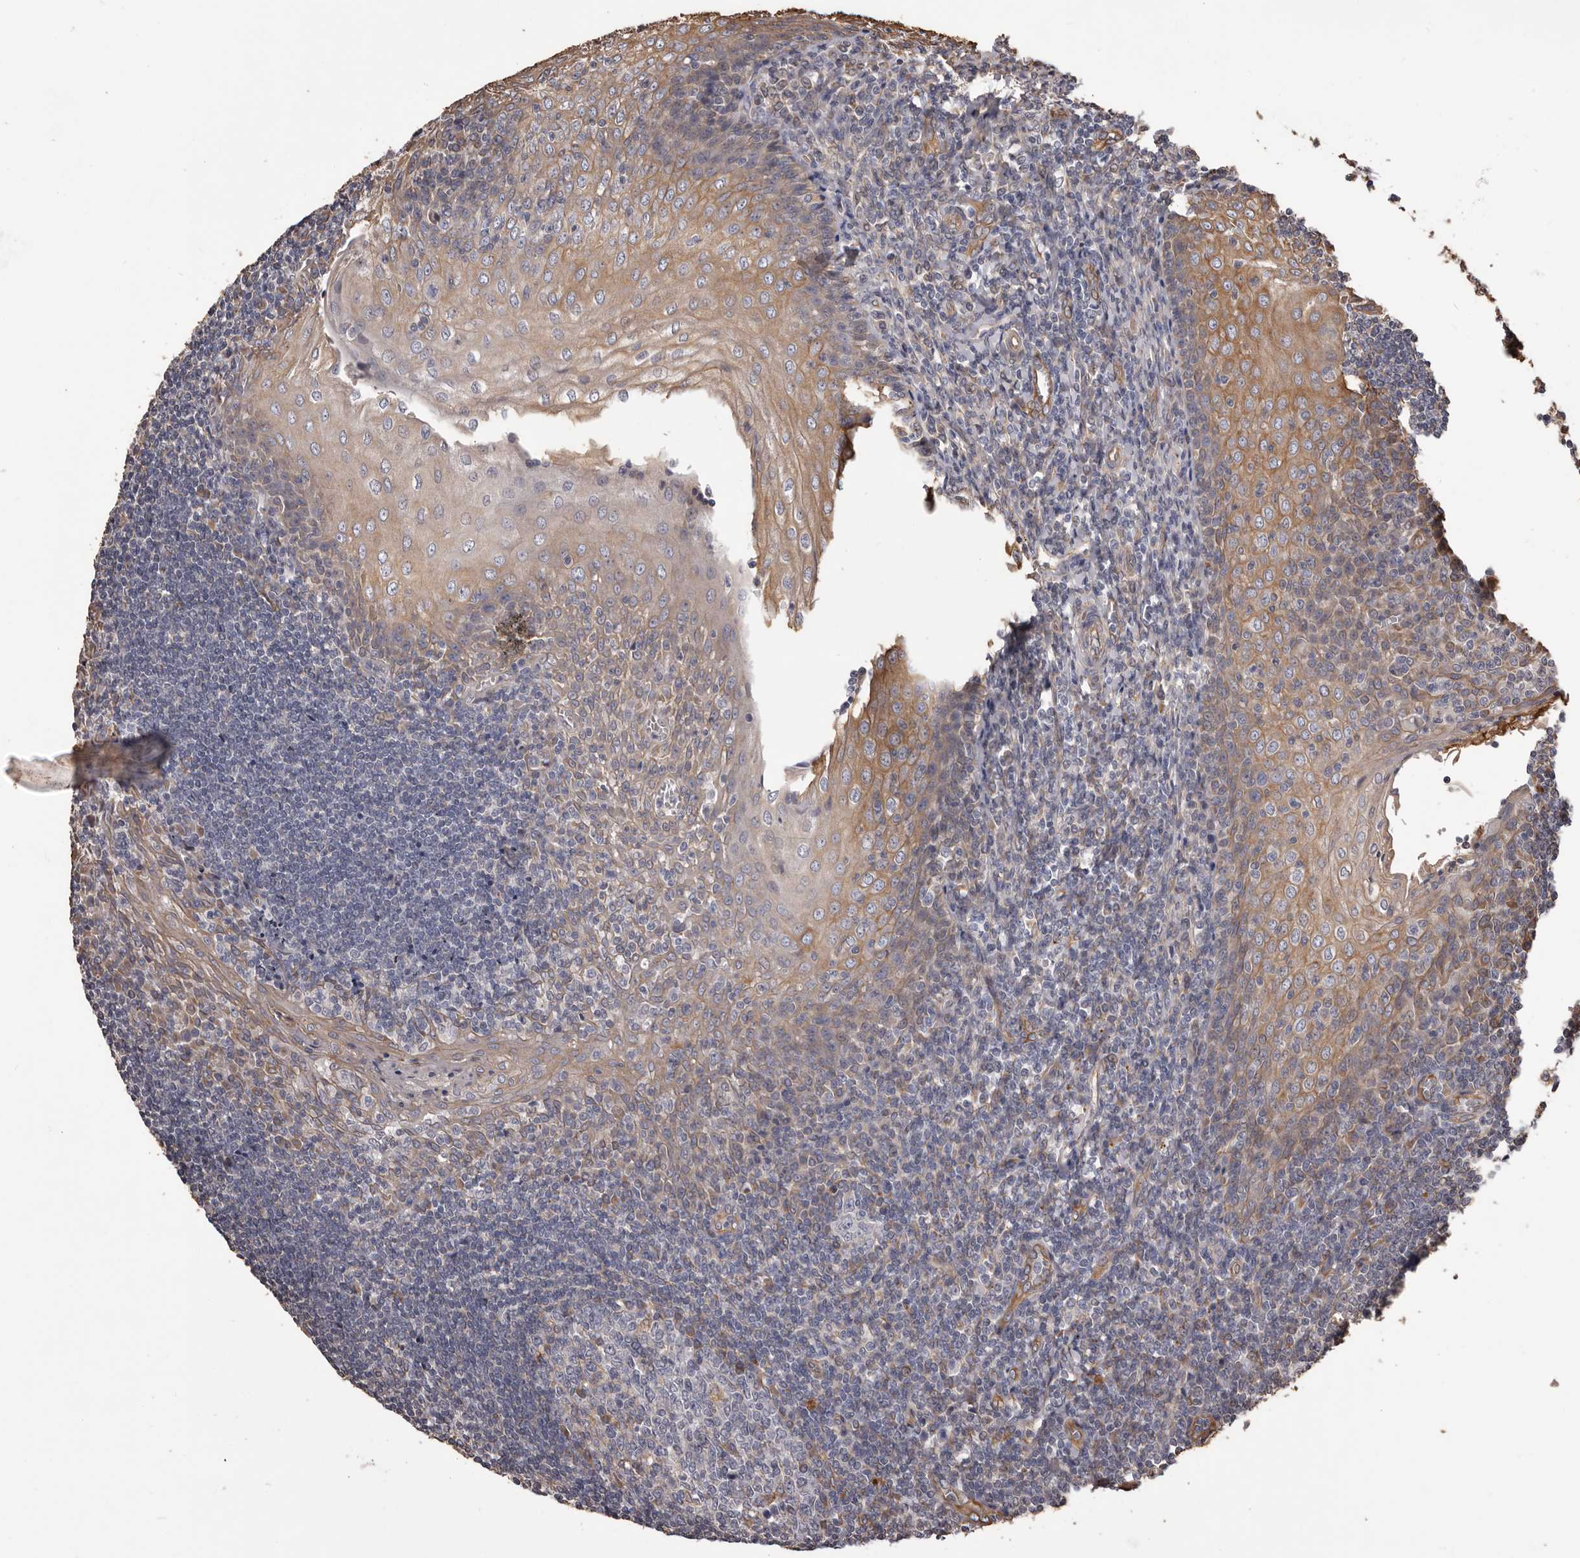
{"staining": {"intensity": "weak", "quantity": "<25%", "location": "cytoplasmic/membranous"}, "tissue": "tonsil", "cell_type": "Germinal center cells", "image_type": "normal", "snomed": [{"axis": "morphology", "description": "Normal tissue, NOS"}, {"axis": "topography", "description": "Tonsil"}], "caption": "A high-resolution image shows immunohistochemistry (IHC) staining of normal tonsil, which exhibits no significant expression in germinal center cells.", "gene": "CEP104", "patient": {"sex": "male", "age": 27}}